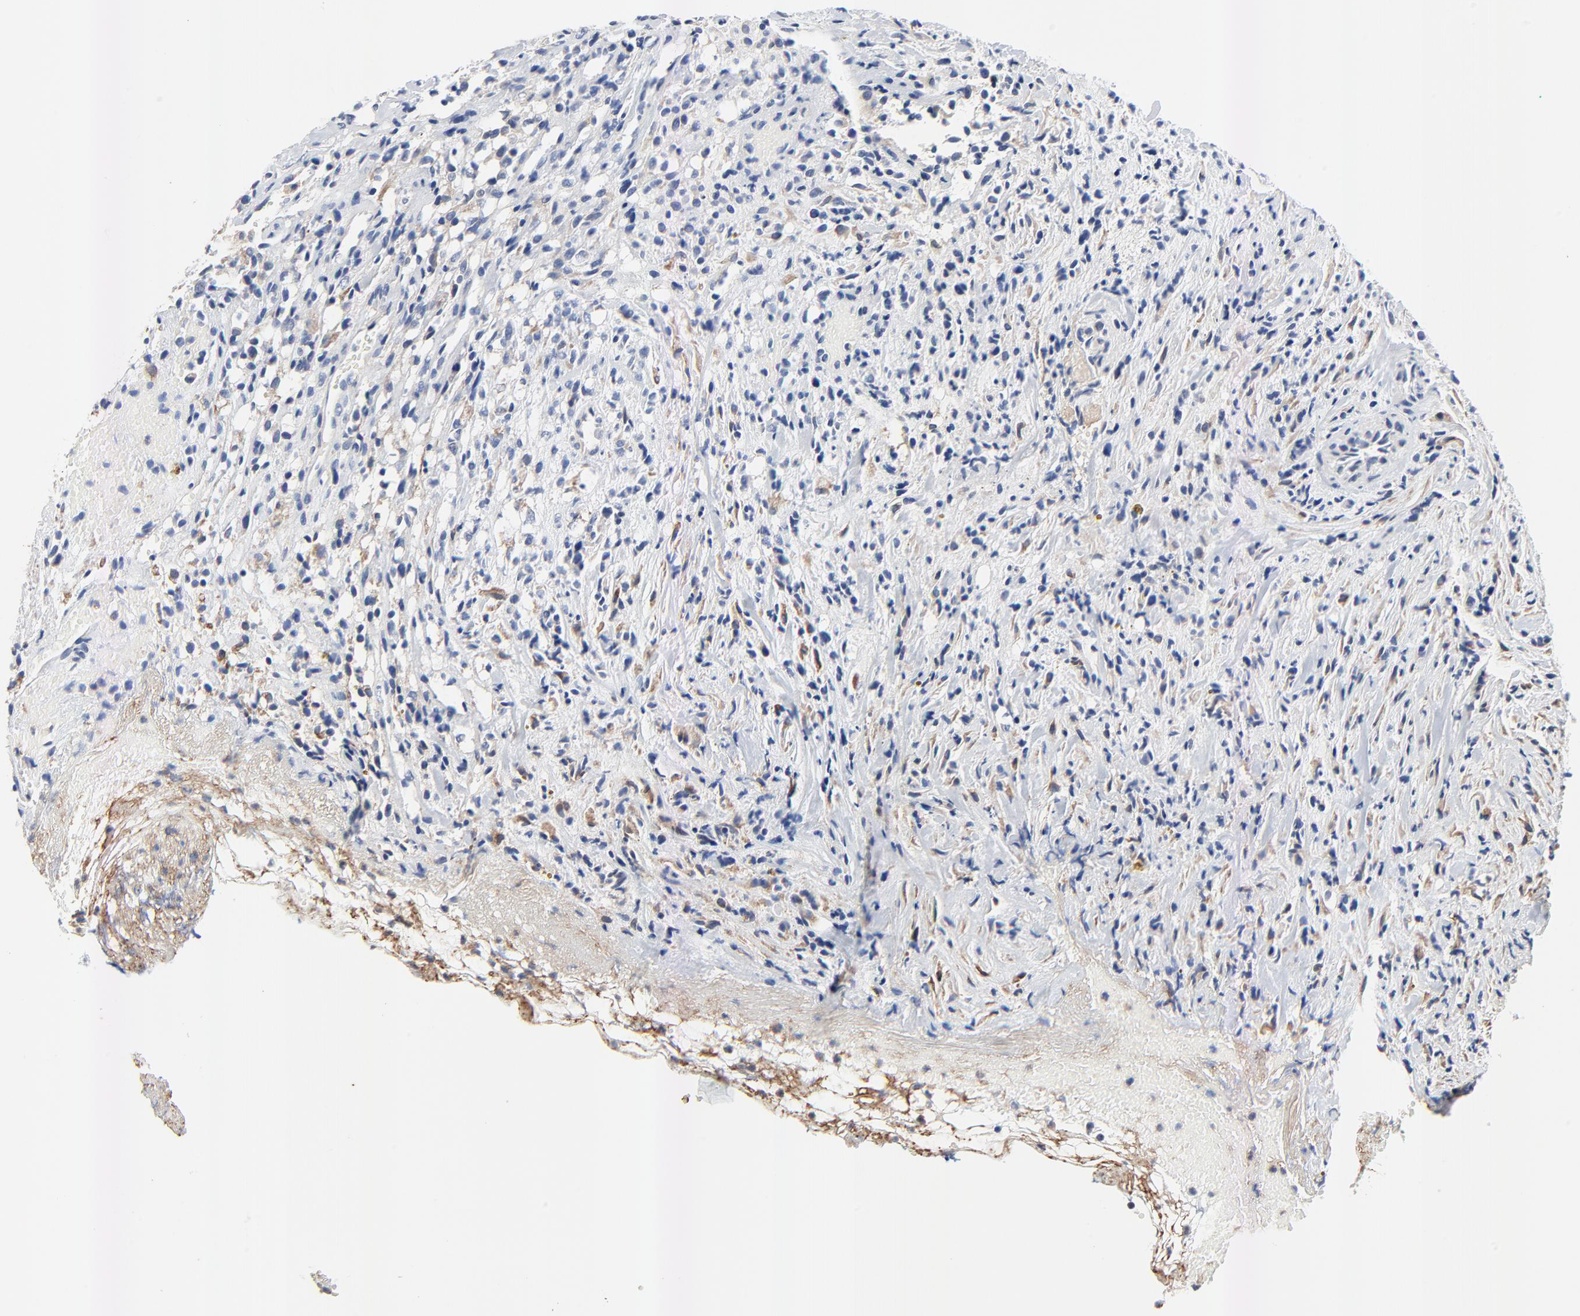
{"staining": {"intensity": "moderate", "quantity": "25%-75%", "location": "cytoplasmic/membranous"}, "tissue": "glioma", "cell_type": "Tumor cells", "image_type": "cancer", "snomed": [{"axis": "morphology", "description": "Glioma, malignant, High grade"}, {"axis": "topography", "description": "Brain"}], "caption": "Brown immunohistochemical staining in glioma exhibits moderate cytoplasmic/membranous positivity in about 25%-75% of tumor cells.", "gene": "VAV2", "patient": {"sex": "male", "age": 66}}